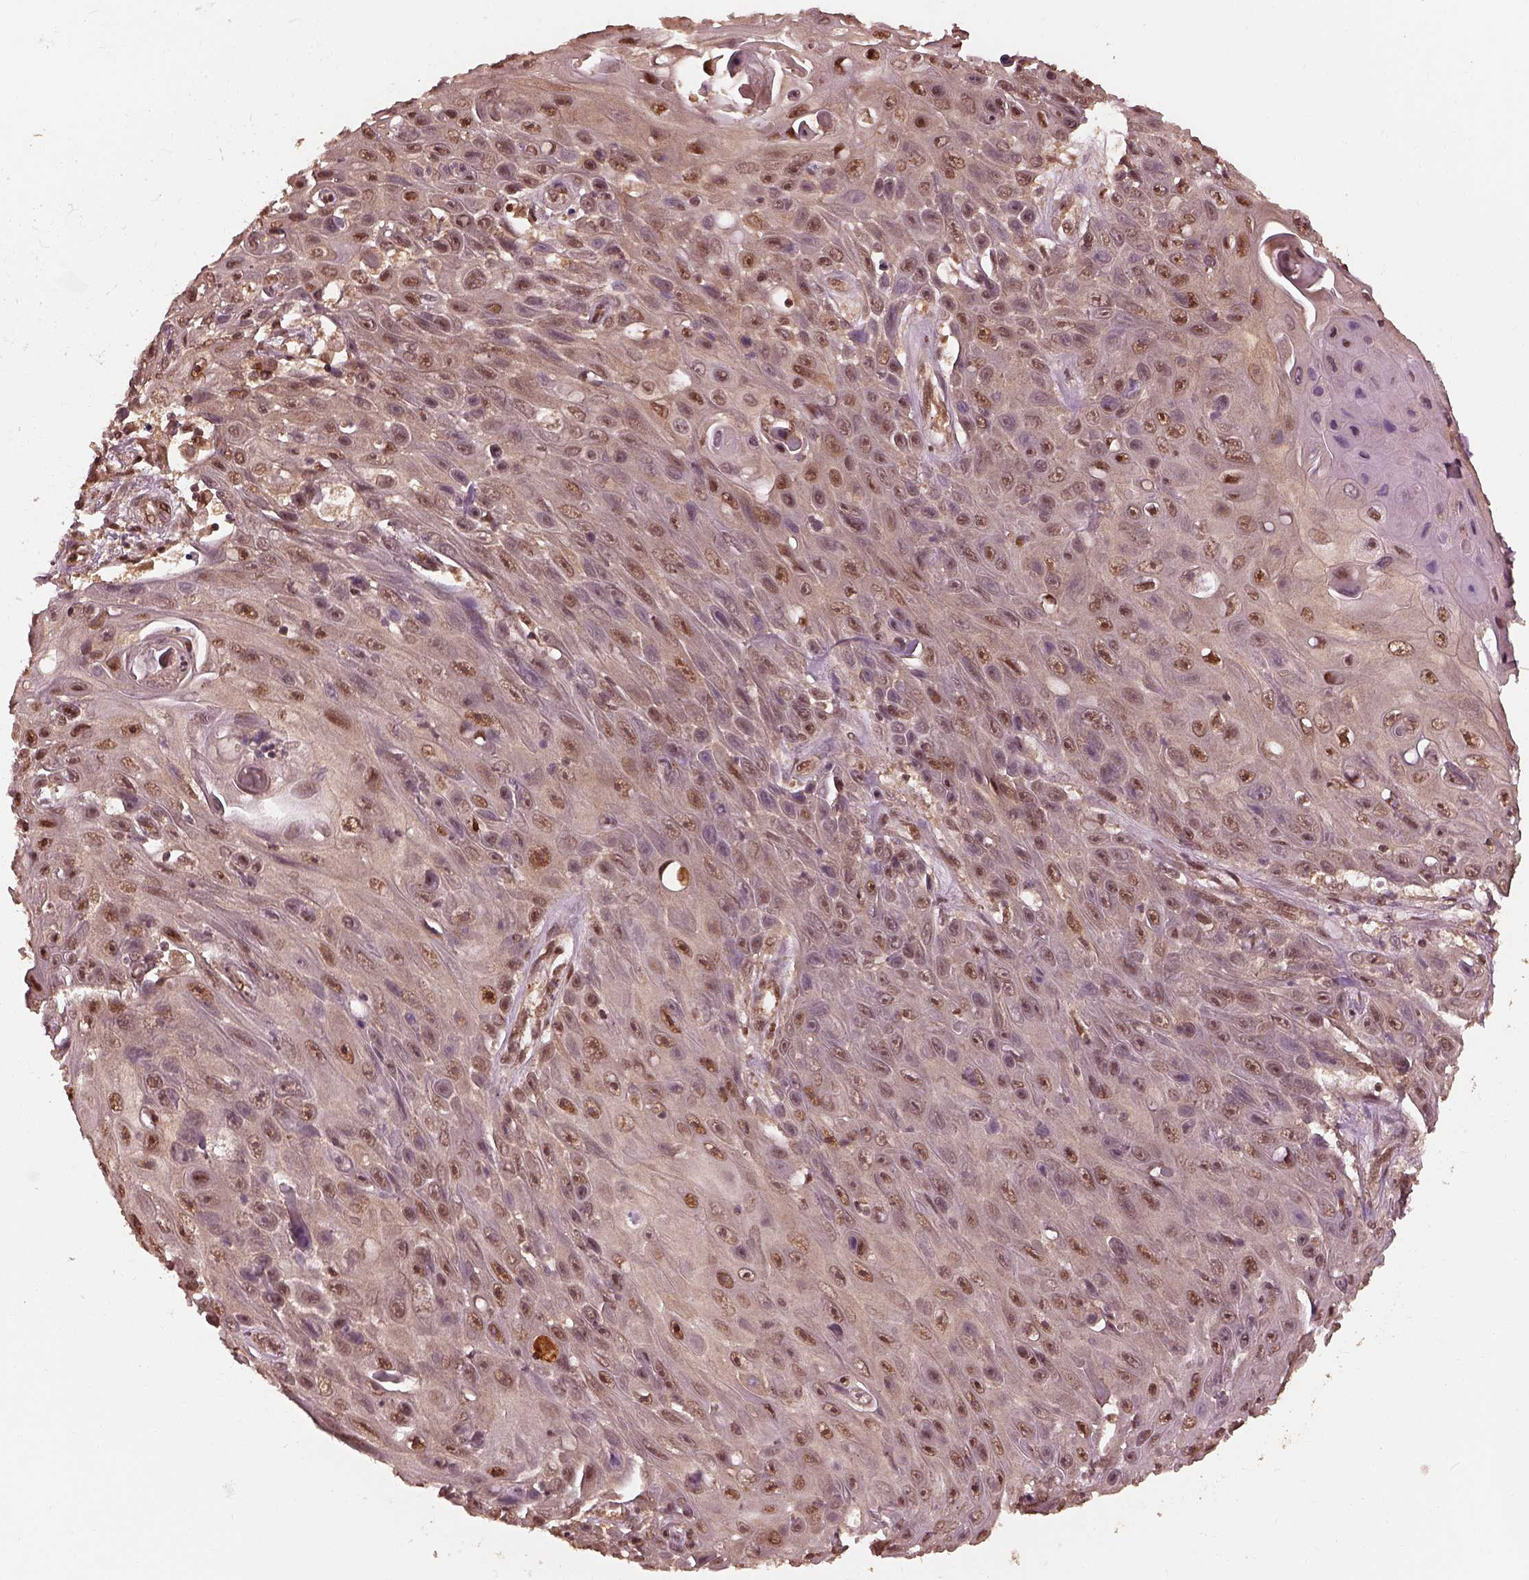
{"staining": {"intensity": "moderate", "quantity": ">75%", "location": "nuclear"}, "tissue": "skin cancer", "cell_type": "Tumor cells", "image_type": "cancer", "snomed": [{"axis": "morphology", "description": "Squamous cell carcinoma, NOS"}, {"axis": "topography", "description": "Skin"}], "caption": "Tumor cells reveal moderate nuclear staining in approximately >75% of cells in squamous cell carcinoma (skin). (IHC, brightfield microscopy, high magnification).", "gene": "PSMC5", "patient": {"sex": "male", "age": 82}}